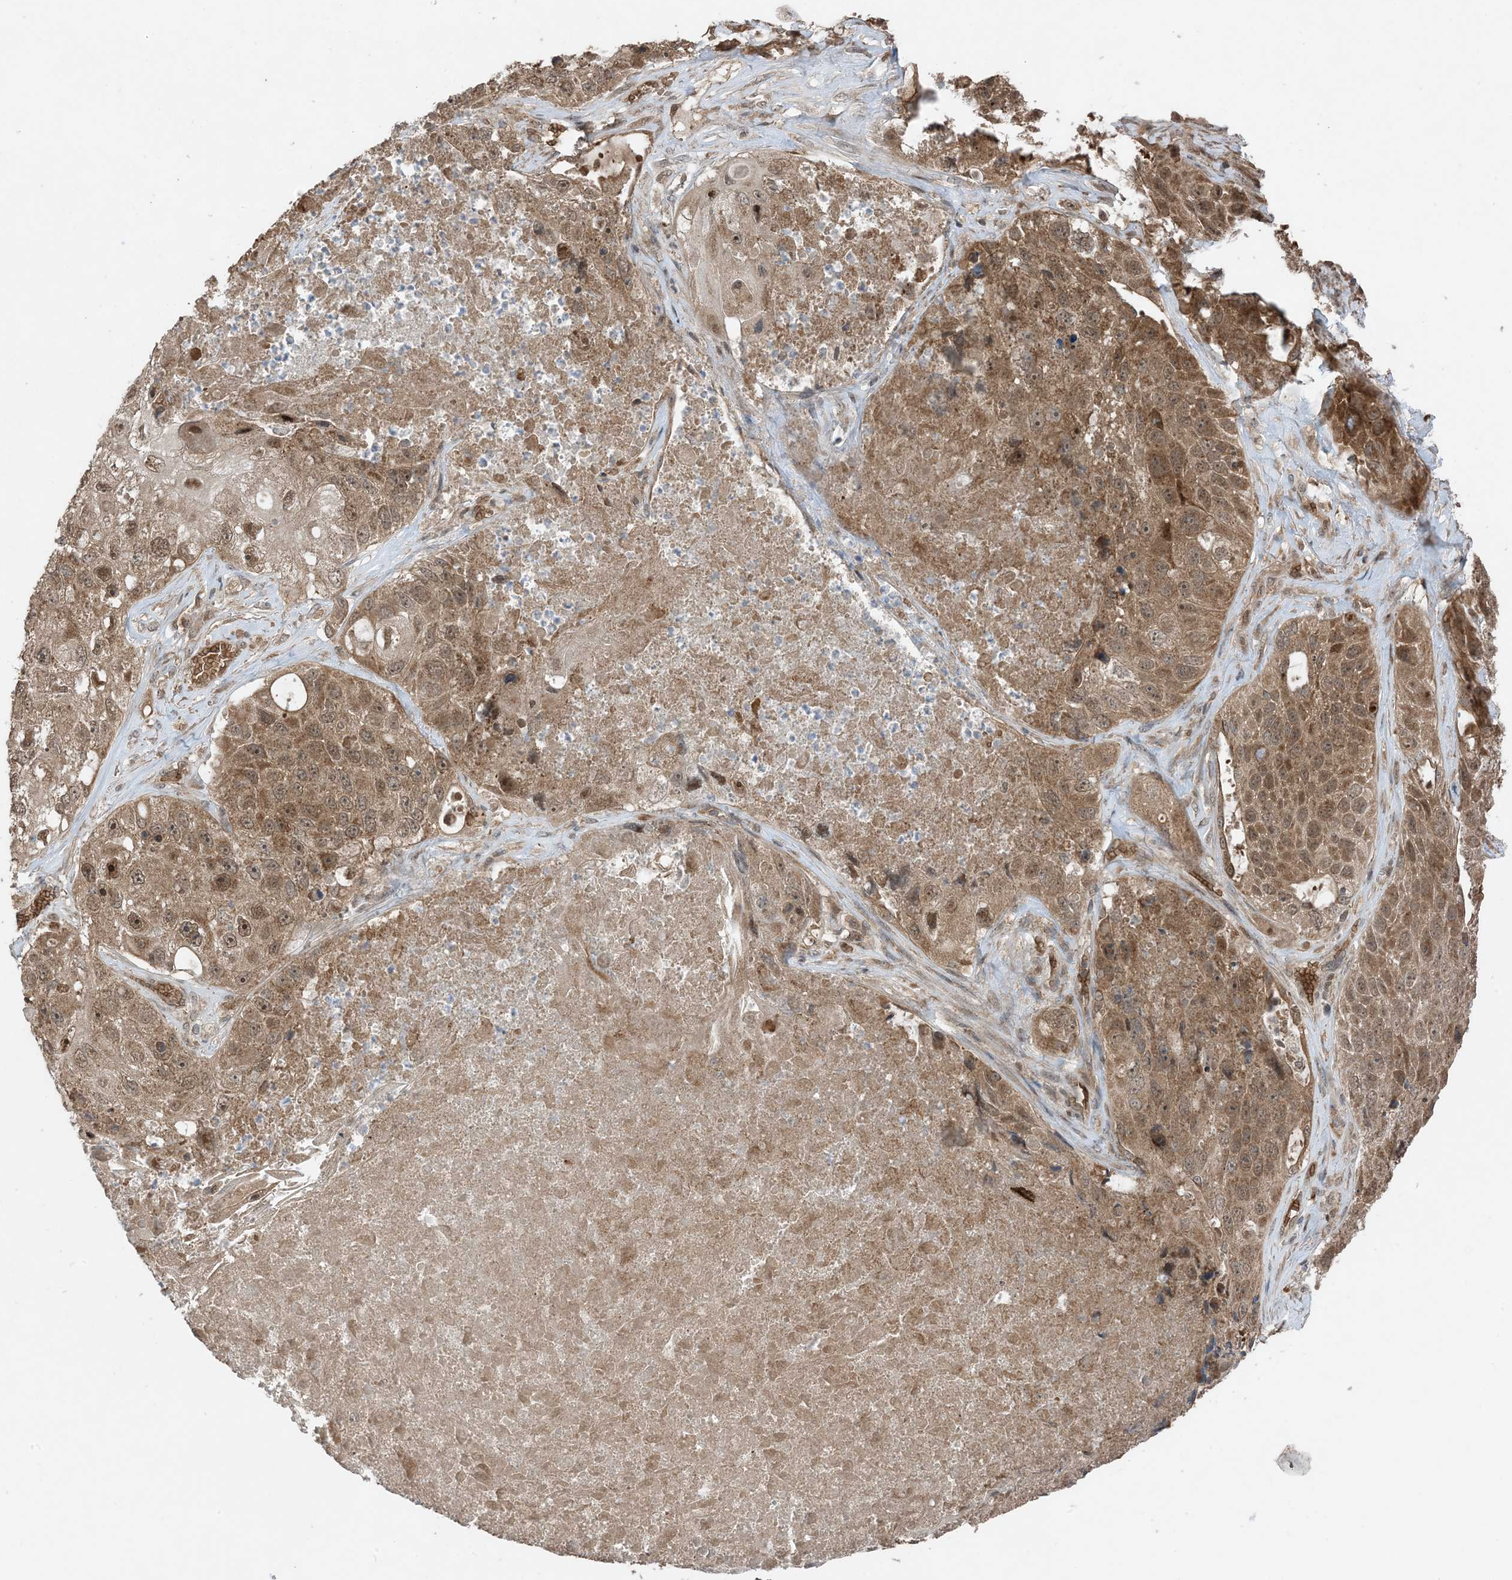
{"staining": {"intensity": "moderate", "quantity": ">75%", "location": "cytoplasmic/membranous,nuclear"}, "tissue": "lung cancer", "cell_type": "Tumor cells", "image_type": "cancer", "snomed": [{"axis": "morphology", "description": "Squamous cell carcinoma, NOS"}, {"axis": "topography", "description": "Lung"}], "caption": "A photomicrograph showing moderate cytoplasmic/membranous and nuclear positivity in approximately >75% of tumor cells in squamous cell carcinoma (lung), as visualized by brown immunohistochemical staining.", "gene": "PUSL1", "patient": {"sex": "male", "age": 61}}